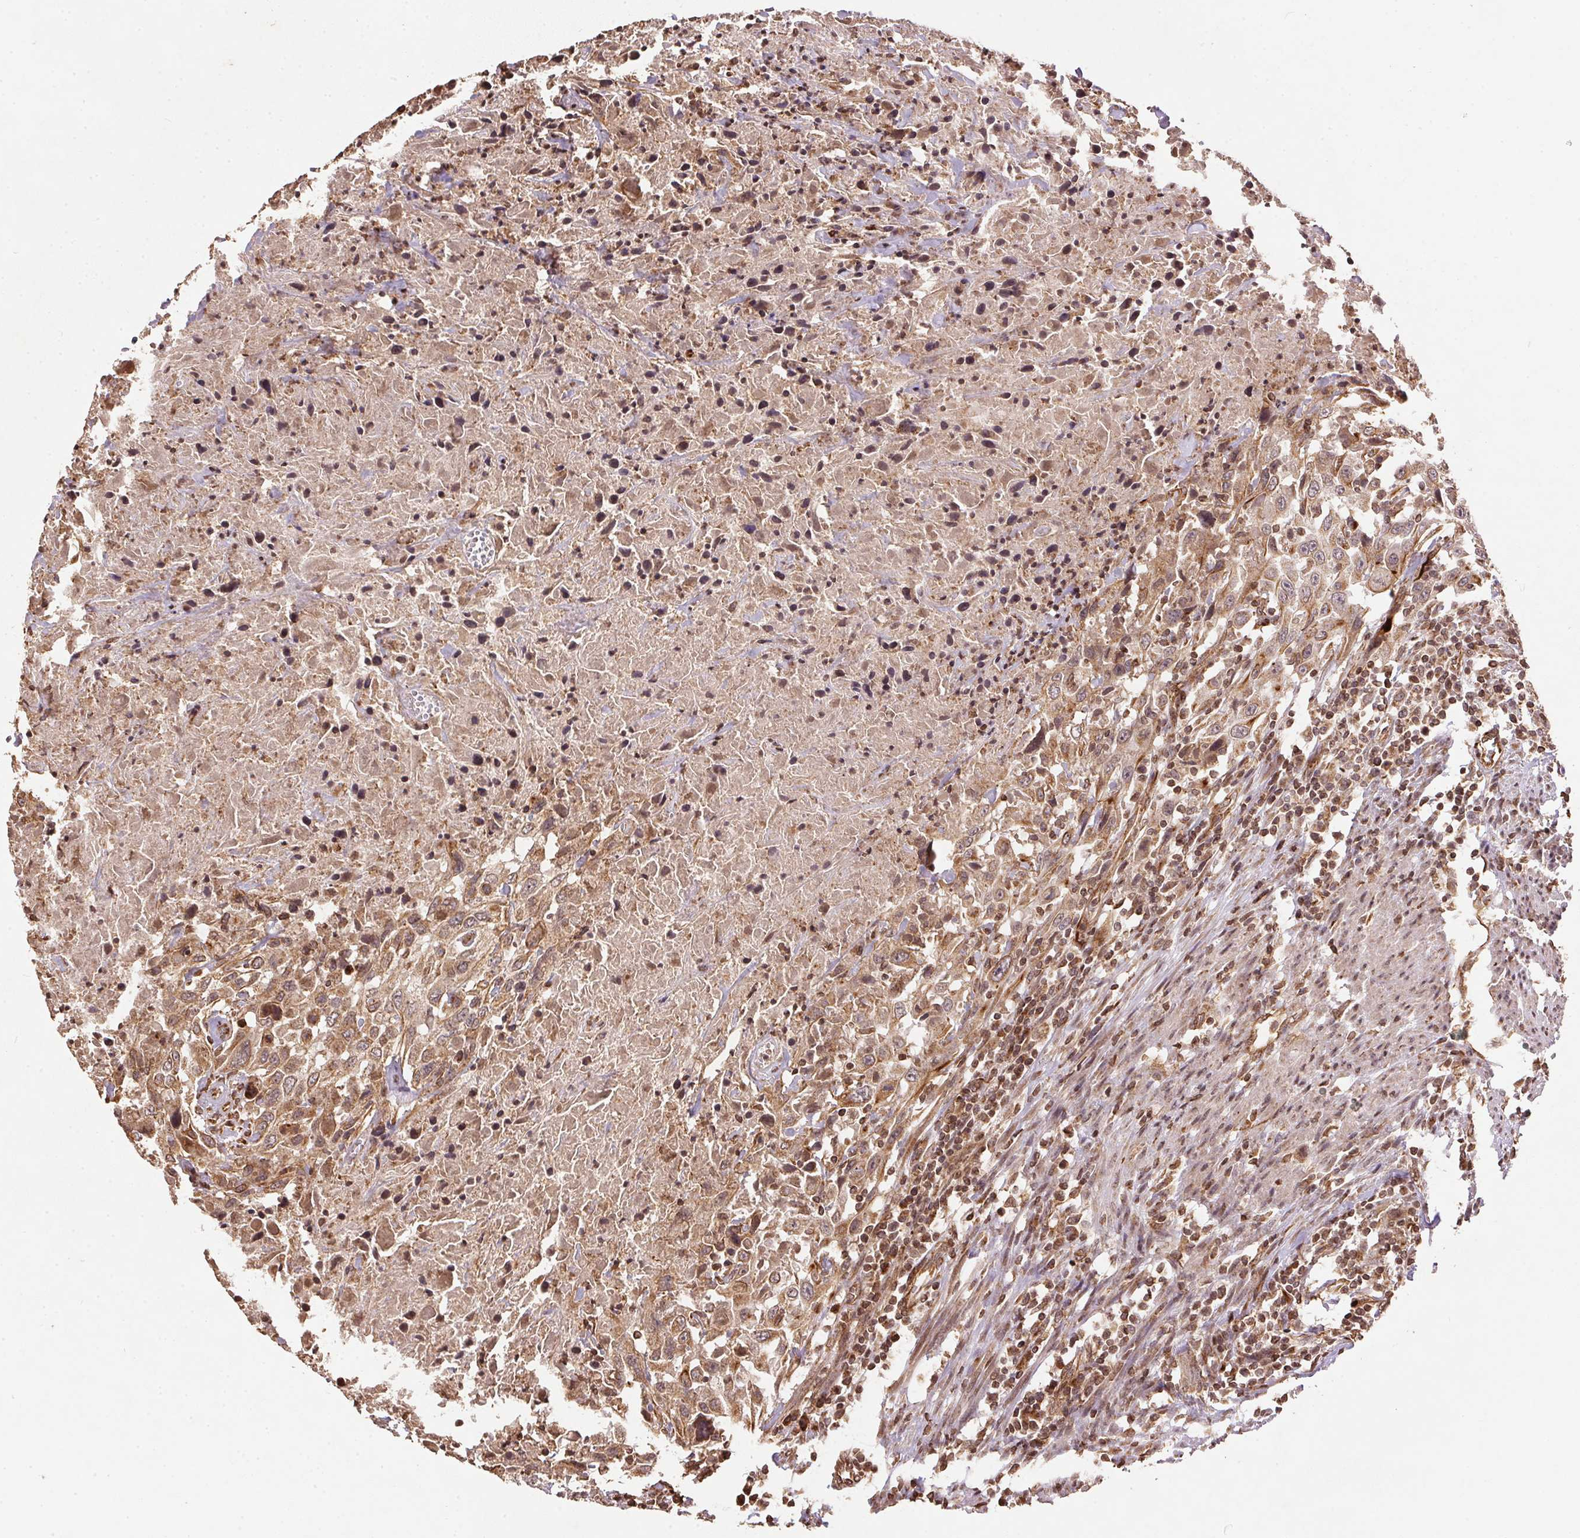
{"staining": {"intensity": "weak", "quantity": ">75%", "location": "cytoplasmic/membranous"}, "tissue": "urothelial cancer", "cell_type": "Tumor cells", "image_type": "cancer", "snomed": [{"axis": "morphology", "description": "Urothelial carcinoma, High grade"}, {"axis": "topography", "description": "Urinary bladder"}], "caption": "This photomicrograph demonstrates urothelial carcinoma (high-grade) stained with IHC to label a protein in brown. The cytoplasmic/membranous of tumor cells show weak positivity for the protein. Nuclei are counter-stained blue.", "gene": "SPRED2", "patient": {"sex": "male", "age": 61}}